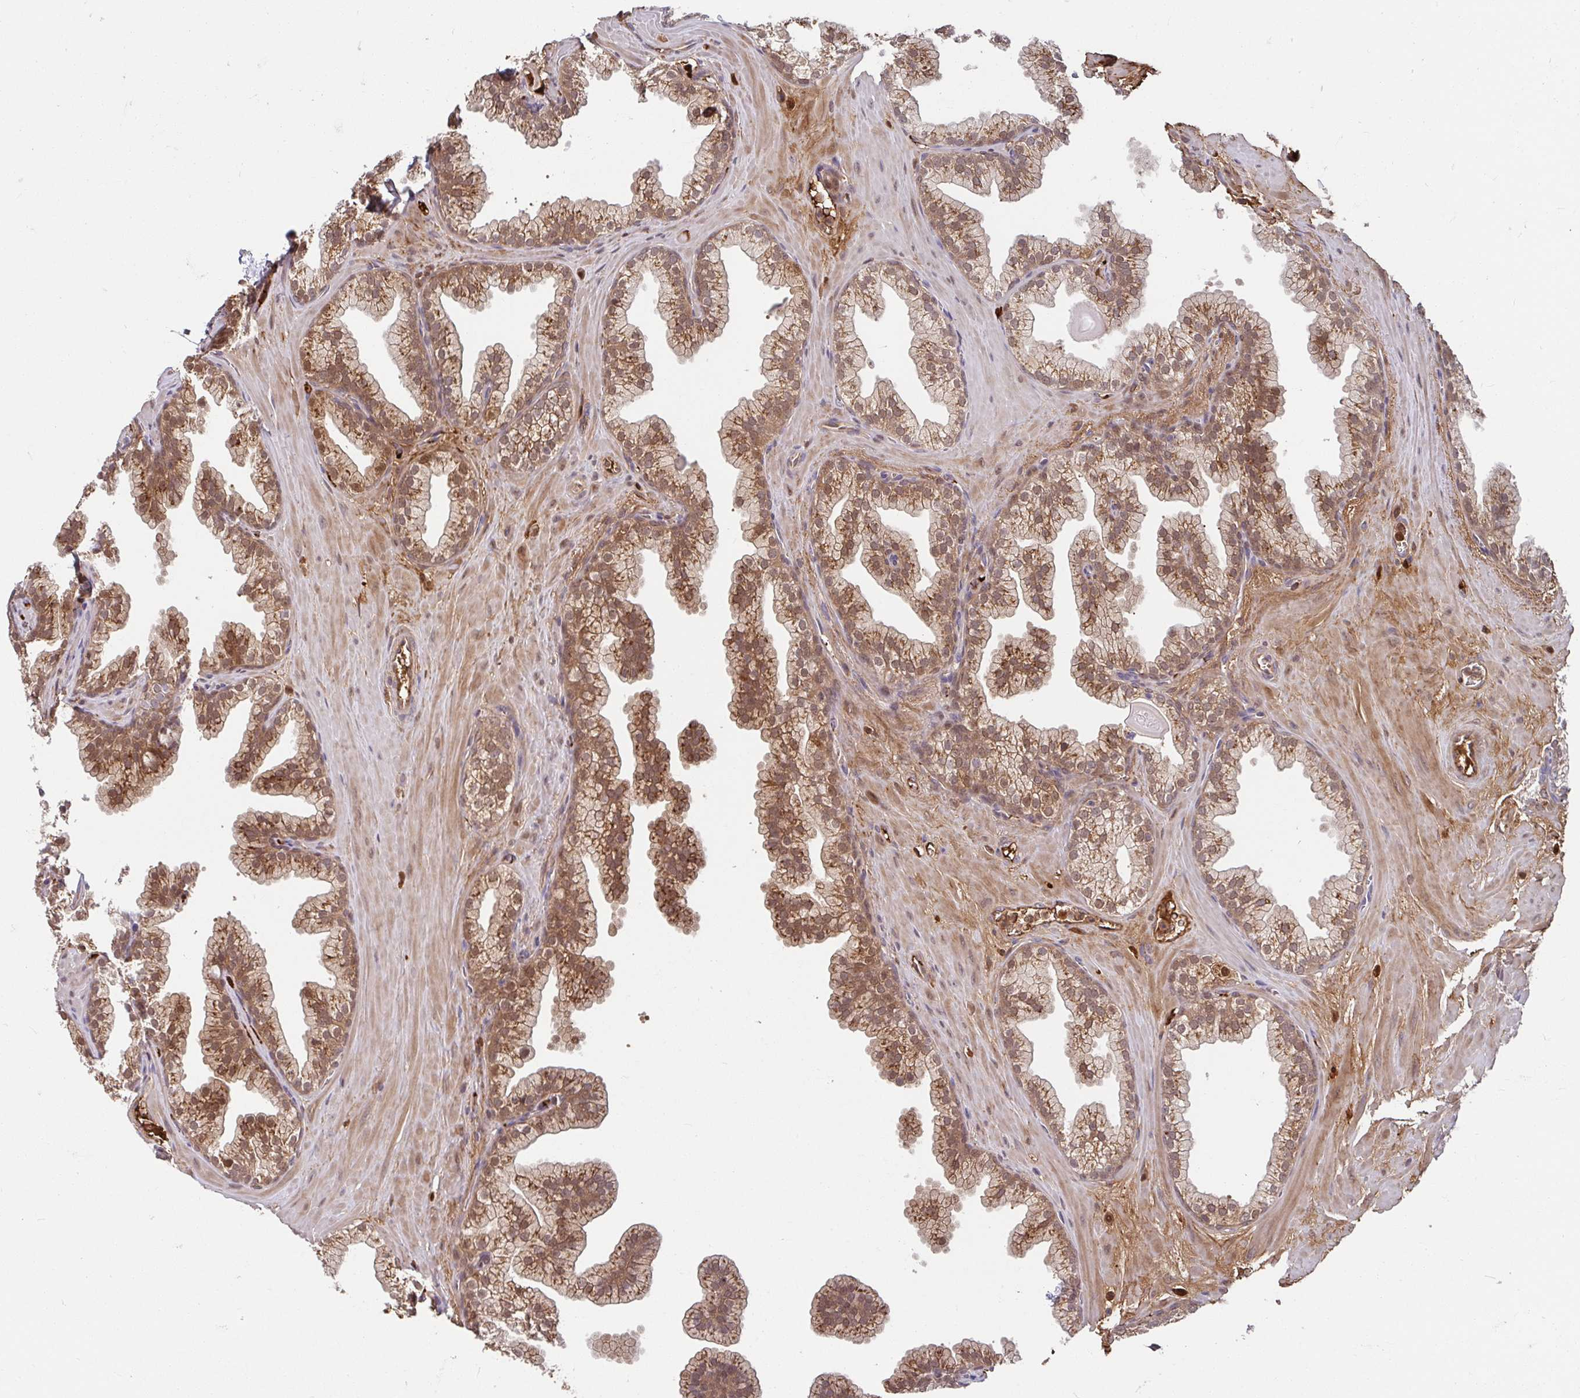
{"staining": {"intensity": "moderate", "quantity": ">75%", "location": "cytoplasmic/membranous,nuclear"}, "tissue": "prostate", "cell_type": "Glandular cells", "image_type": "normal", "snomed": [{"axis": "morphology", "description": "Normal tissue, NOS"}, {"axis": "topography", "description": "Prostate"}, {"axis": "topography", "description": "Peripheral nerve tissue"}], "caption": "Immunohistochemistry (IHC) image of unremarkable prostate: prostate stained using immunohistochemistry (IHC) reveals medium levels of moderate protein expression localized specifically in the cytoplasmic/membranous,nuclear of glandular cells, appearing as a cytoplasmic/membranous,nuclear brown color.", "gene": "BLVRA", "patient": {"sex": "male", "age": 61}}